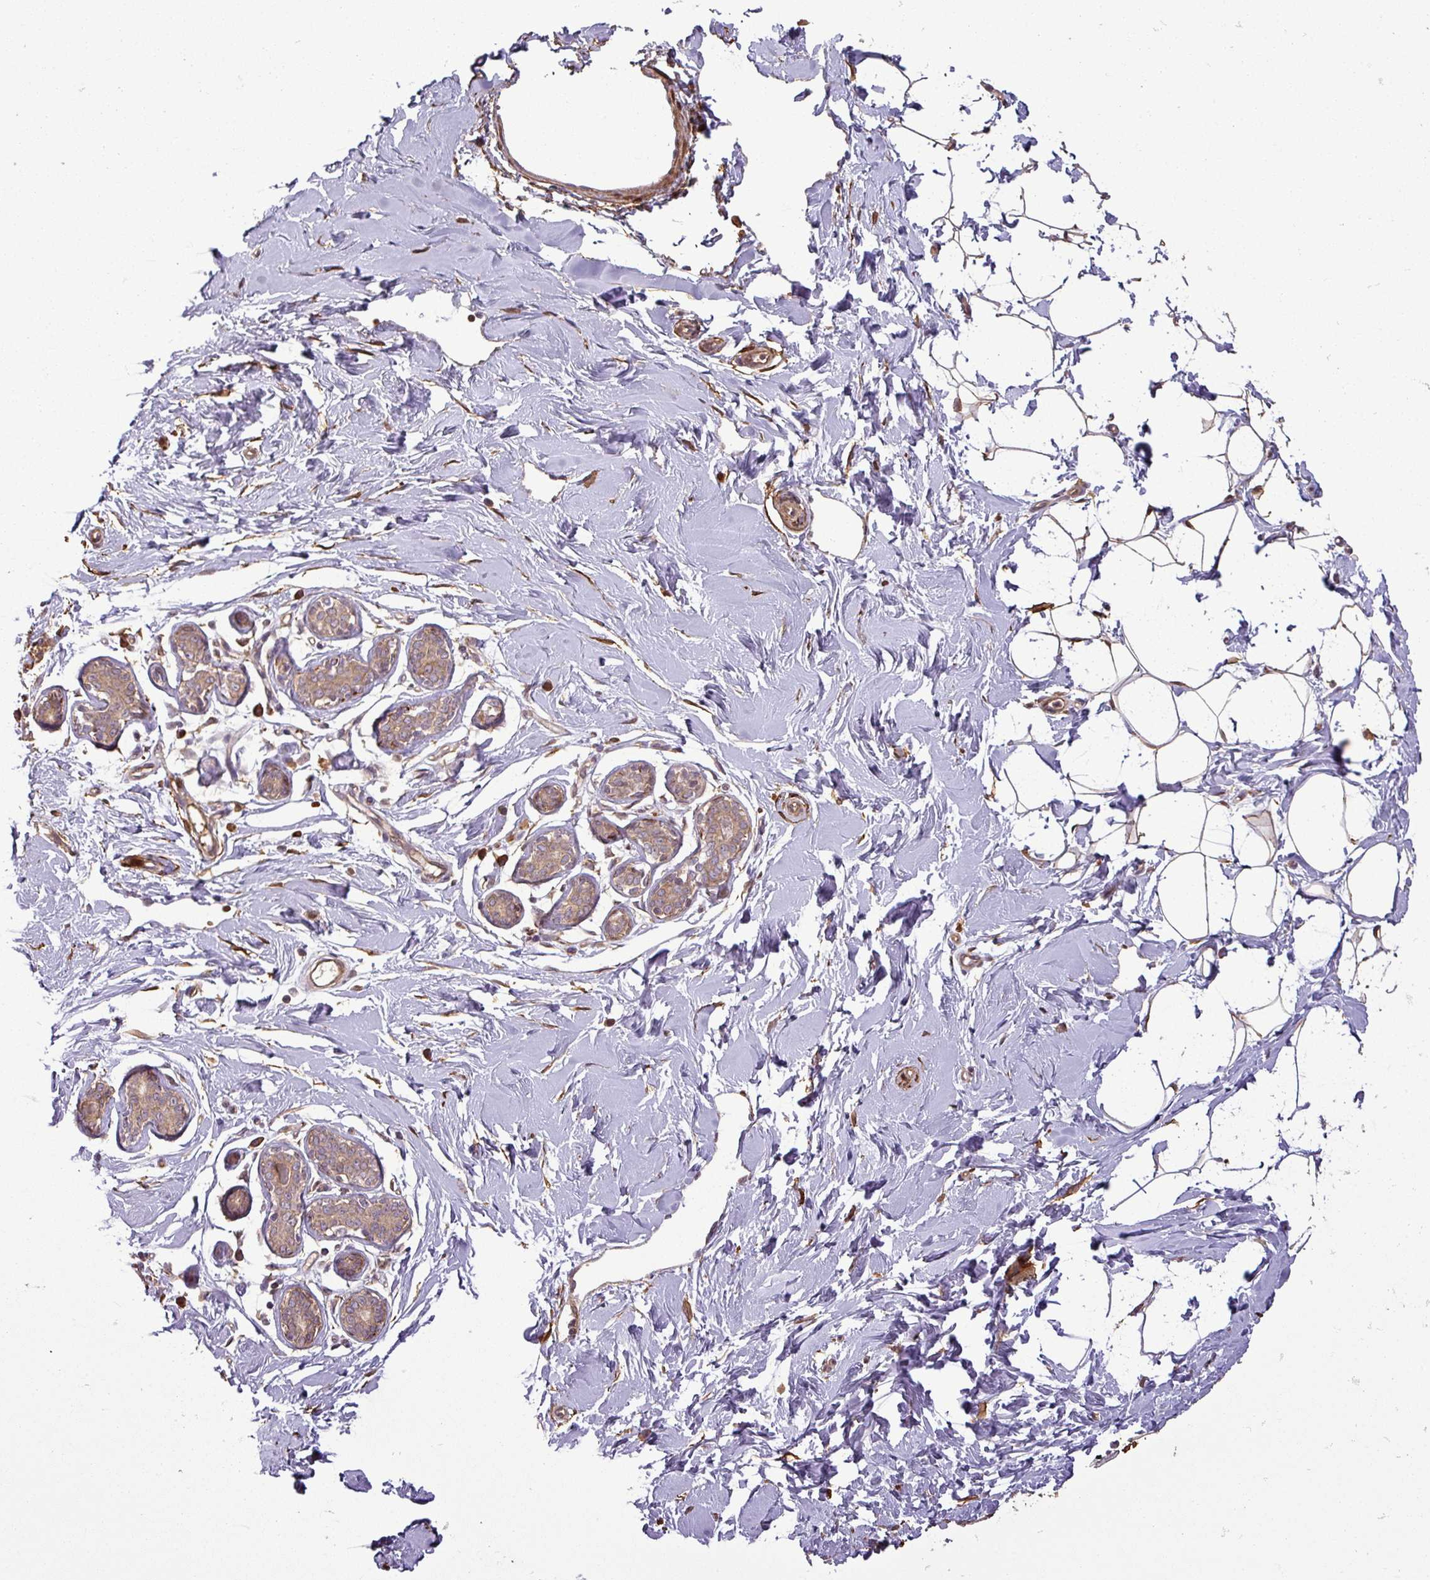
{"staining": {"intensity": "moderate", "quantity": ">75%", "location": "cytoplasmic/membranous"}, "tissue": "breast", "cell_type": "Adipocytes", "image_type": "normal", "snomed": [{"axis": "morphology", "description": "Normal tissue, NOS"}, {"axis": "topography", "description": "Breast"}], "caption": "Immunohistochemical staining of benign human breast demonstrates medium levels of moderate cytoplasmic/membranous staining in about >75% of adipocytes. The staining is performed using DAB (3,3'-diaminobenzidine) brown chromogen to label protein expression. The nuclei are counter-stained blue using hematoxylin.", "gene": "MAP3K6", "patient": {"sex": "female", "age": 23}}